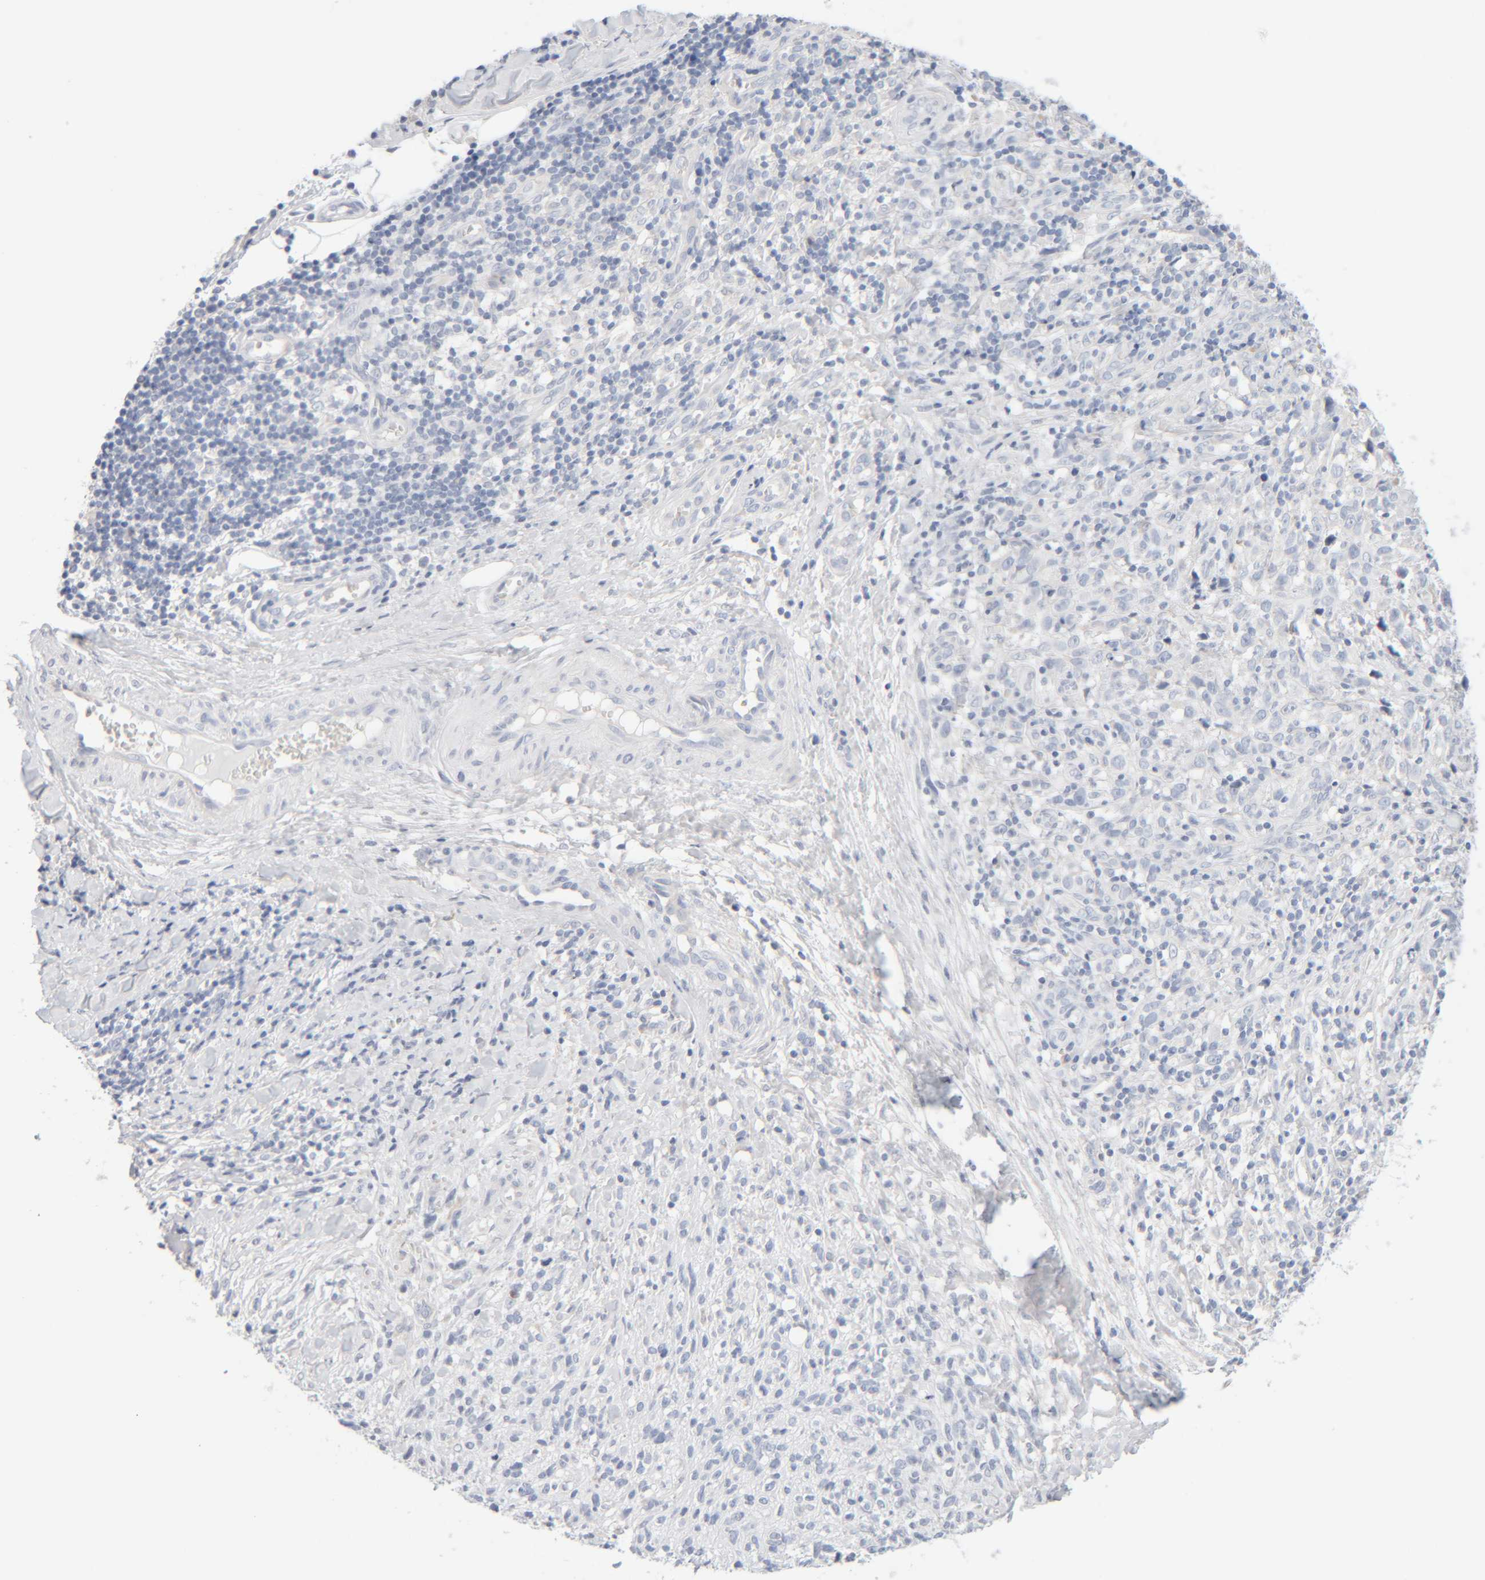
{"staining": {"intensity": "negative", "quantity": "none", "location": "none"}, "tissue": "melanoma", "cell_type": "Tumor cells", "image_type": "cancer", "snomed": [{"axis": "morphology", "description": "Malignant melanoma, NOS"}, {"axis": "topography", "description": "Skin"}], "caption": "Immunohistochemistry (IHC) photomicrograph of neoplastic tissue: human melanoma stained with DAB (3,3'-diaminobenzidine) displays no significant protein positivity in tumor cells.", "gene": "RIDA", "patient": {"sex": "female", "age": 55}}